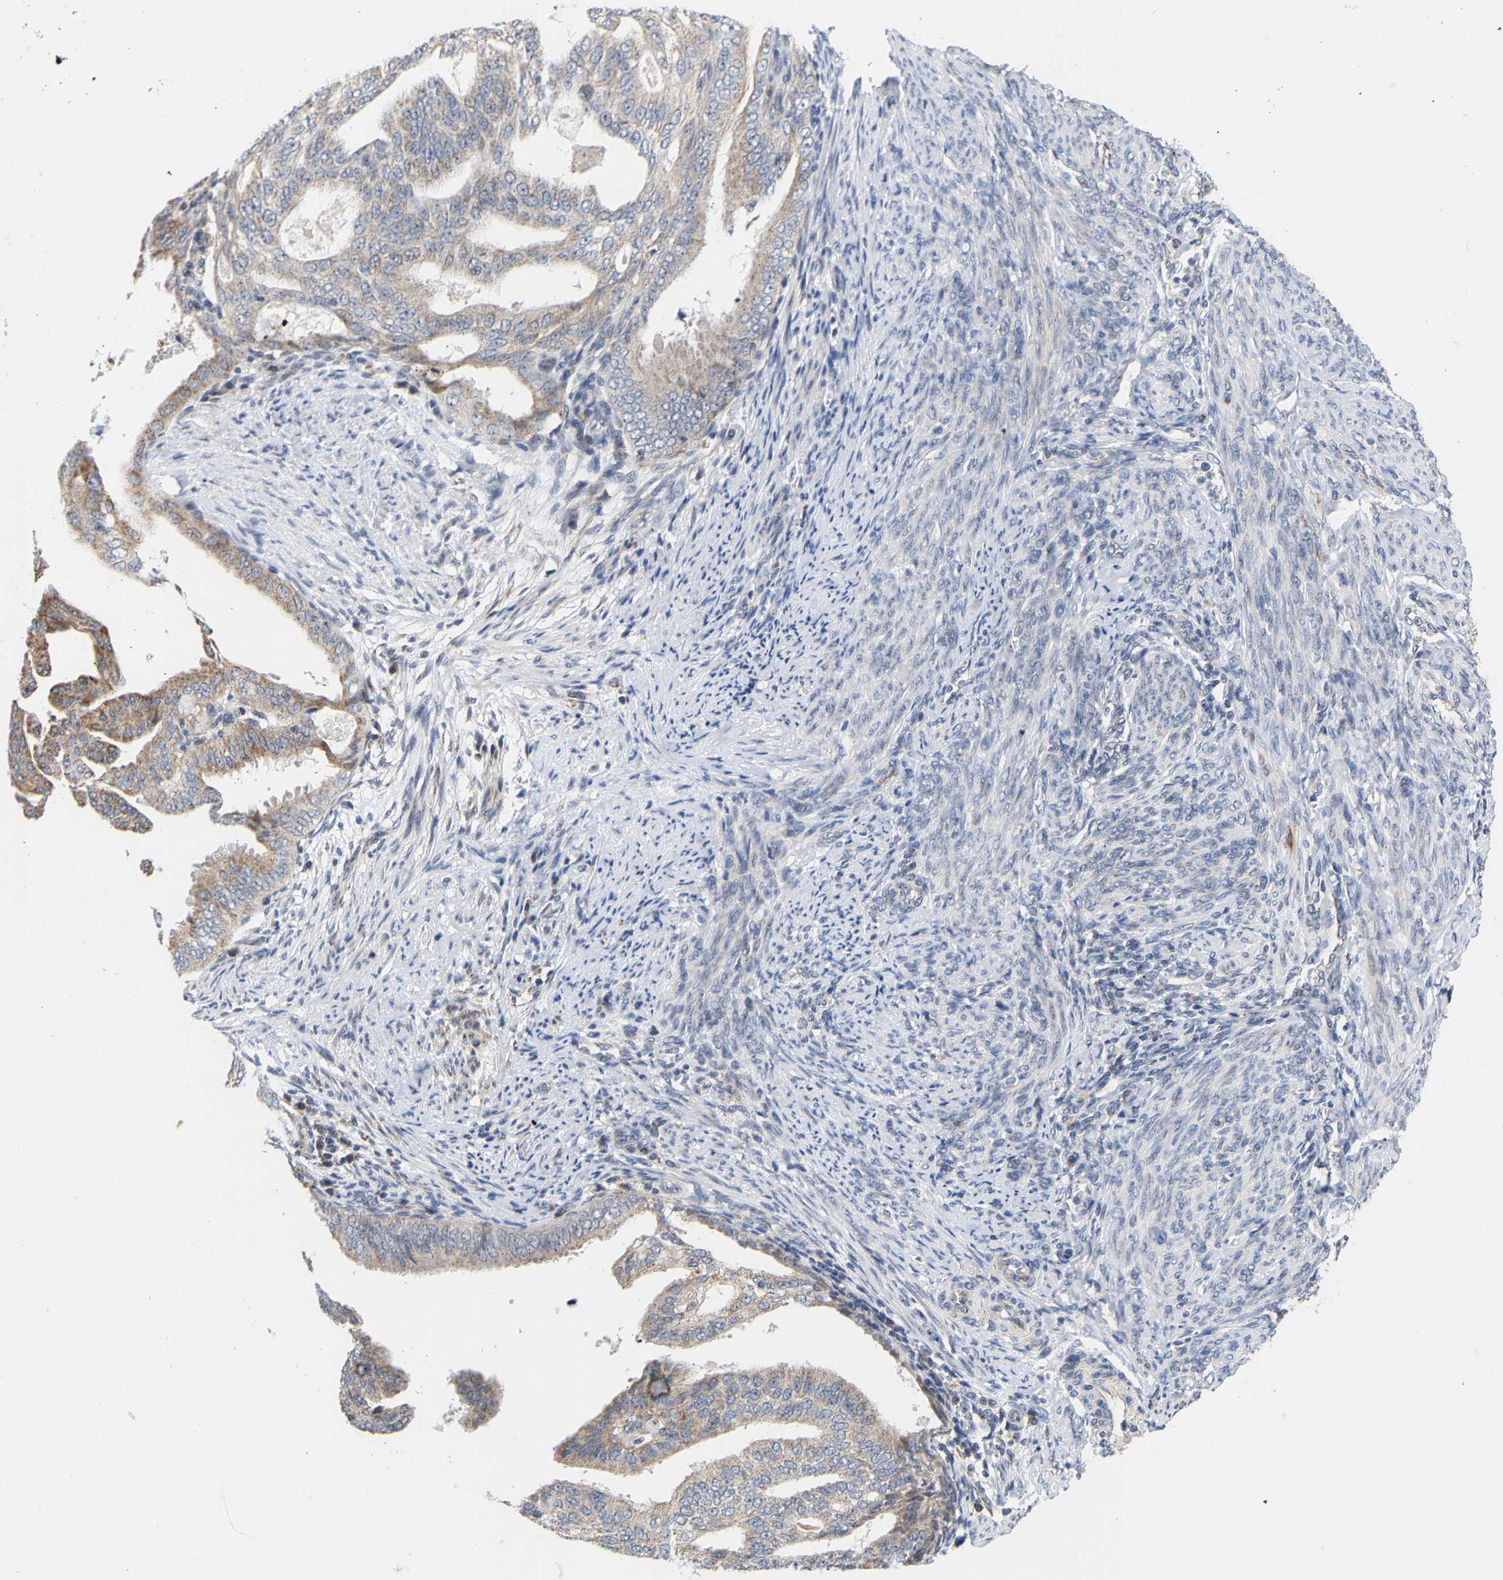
{"staining": {"intensity": "moderate", "quantity": ">75%", "location": "cytoplasmic/membranous"}, "tissue": "endometrial cancer", "cell_type": "Tumor cells", "image_type": "cancer", "snomed": [{"axis": "morphology", "description": "Adenocarcinoma, NOS"}, {"axis": "topography", "description": "Endometrium"}], "caption": "Moderate cytoplasmic/membranous positivity for a protein is present in approximately >75% of tumor cells of endometrial adenocarcinoma using IHC.", "gene": "PCNT", "patient": {"sex": "female", "age": 58}}